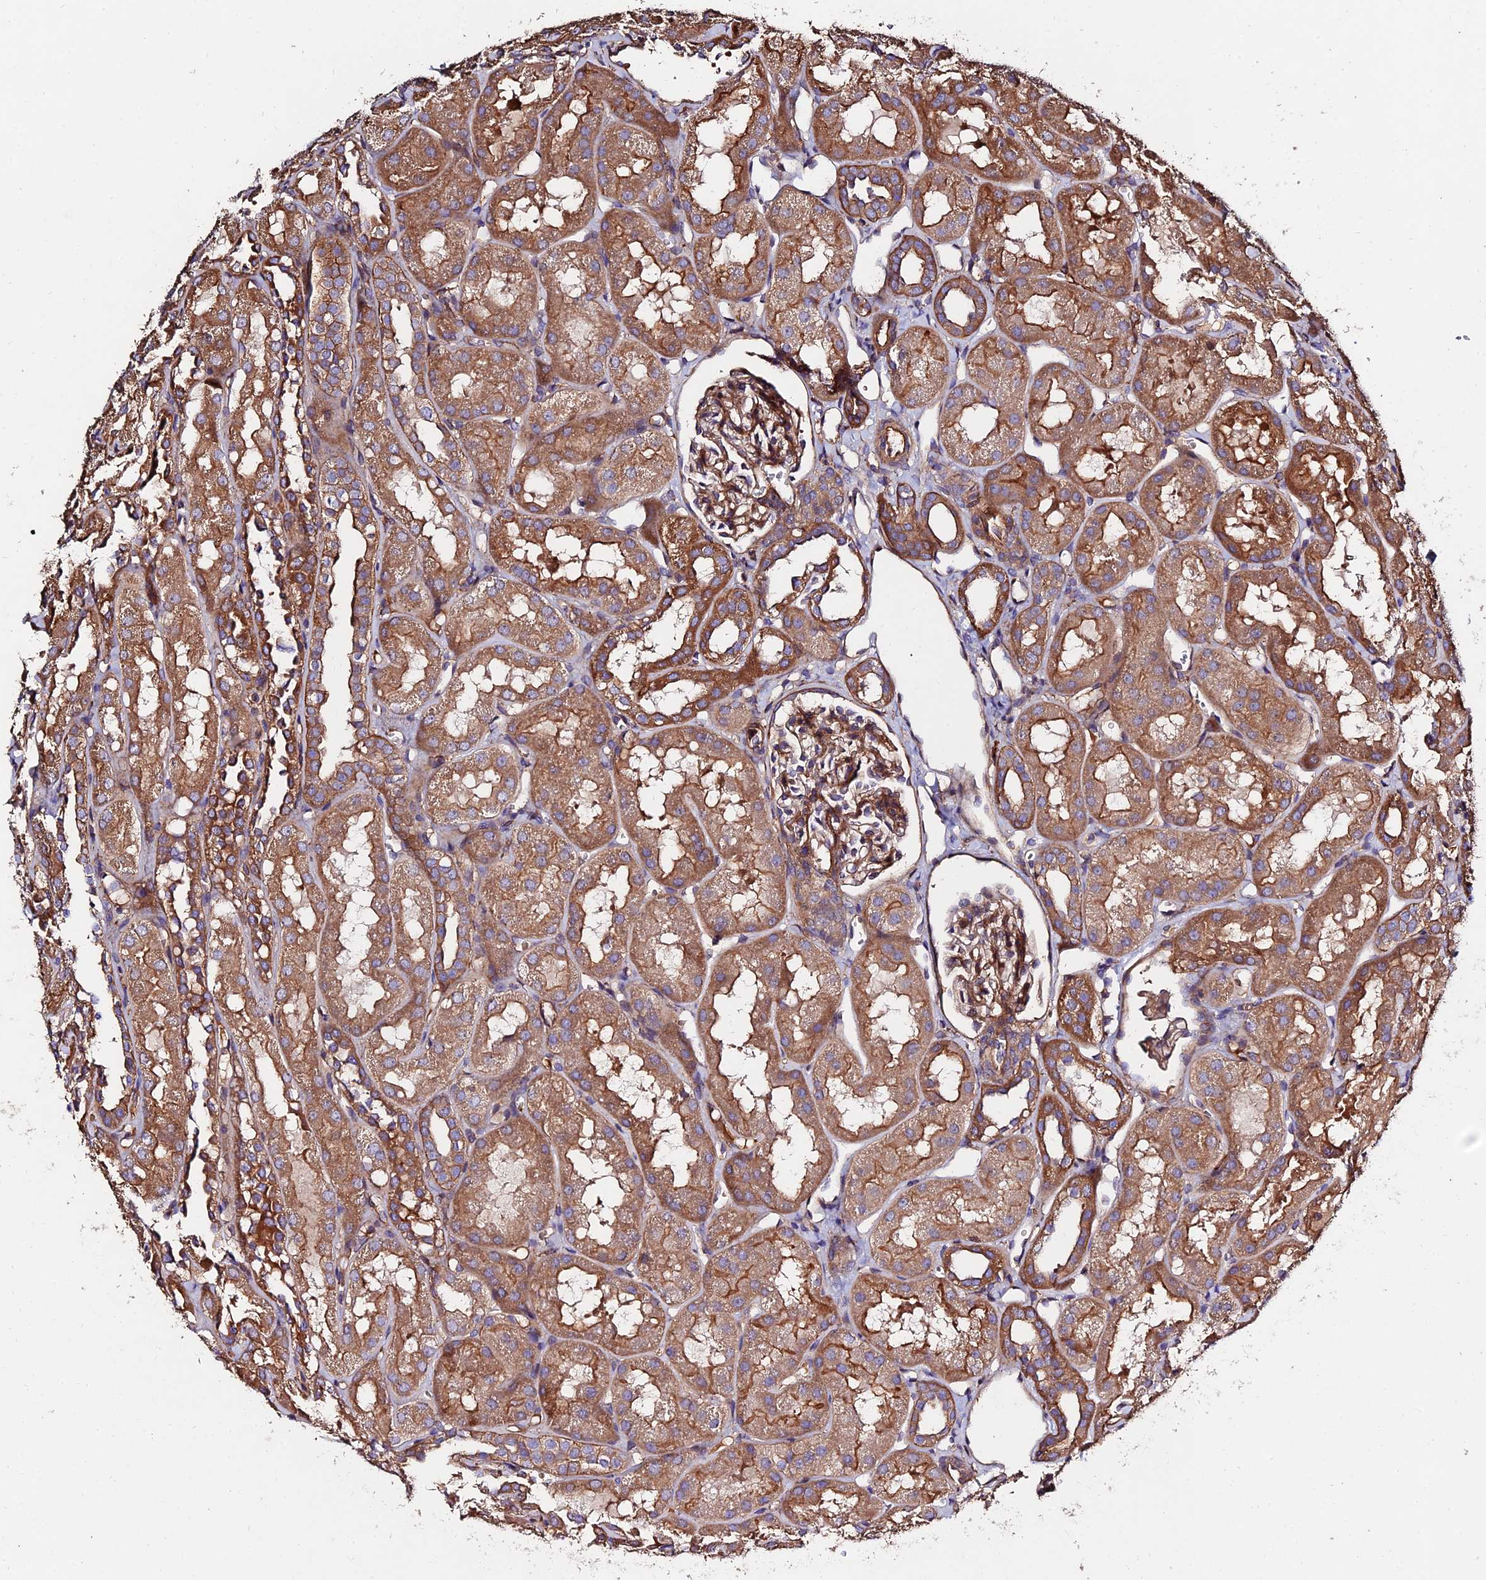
{"staining": {"intensity": "moderate", "quantity": ">75%", "location": "cytoplasmic/membranous"}, "tissue": "kidney", "cell_type": "Cells in glomeruli", "image_type": "normal", "snomed": [{"axis": "morphology", "description": "Normal tissue, NOS"}, {"axis": "topography", "description": "Kidney"}, {"axis": "topography", "description": "Urinary bladder"}], "caption": "Immunohistochemistry (IHC) (DAB (3,3'-diaminobenzidine)) staining of normal human kidney demonstrates moderate cytoplasmic/membranous protein staining in approximately >75% of cells in glomeruli. (DAB (3,3'-diaminobenzidine) = brown stain, brightfield microscopy at high magnification).", "gene": "EXT1", "patient": {"sex": "male", "age": 16}}